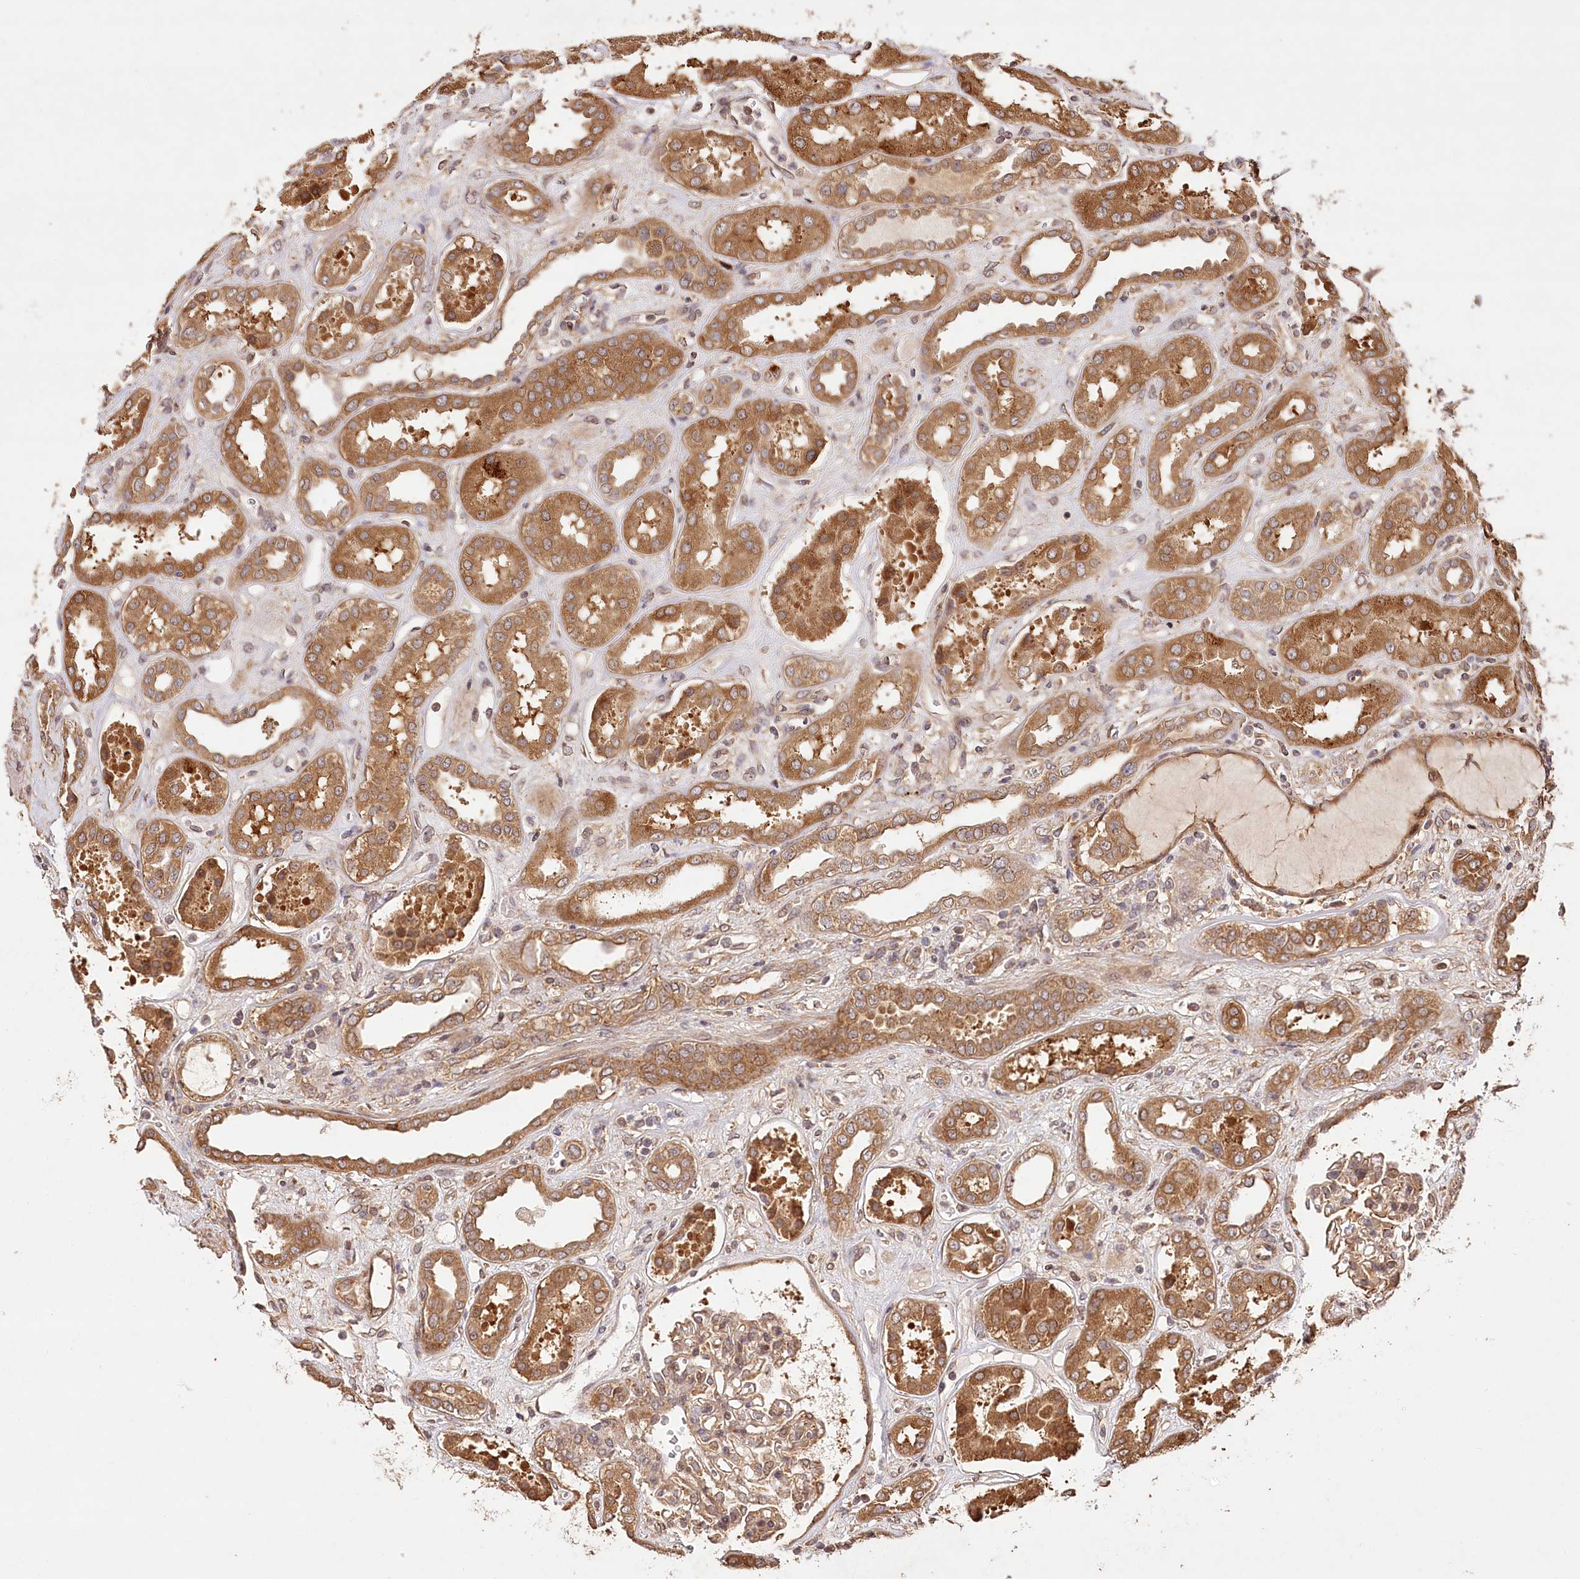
{"staining": {"intensity": "moderate", "quantity": "25%-75%", "location": "cytoplasmic/membranous"}, "tissue": "kidney", "cell_type": "Cells in glomeruli", "image_type": "normal", "snomed": [{"axis": "morphology", "description": "Normal tissue, NOS"}, {"axis": "topography", "description": "Kidney"}], "caption": "Cells in glomeruli display medium levels of moderate cytoplasmic/membranous staining in about 25%-75% of cells in normal kidney.", "gene": "LSS", "patient": {"sex": "male", "age": 59}}